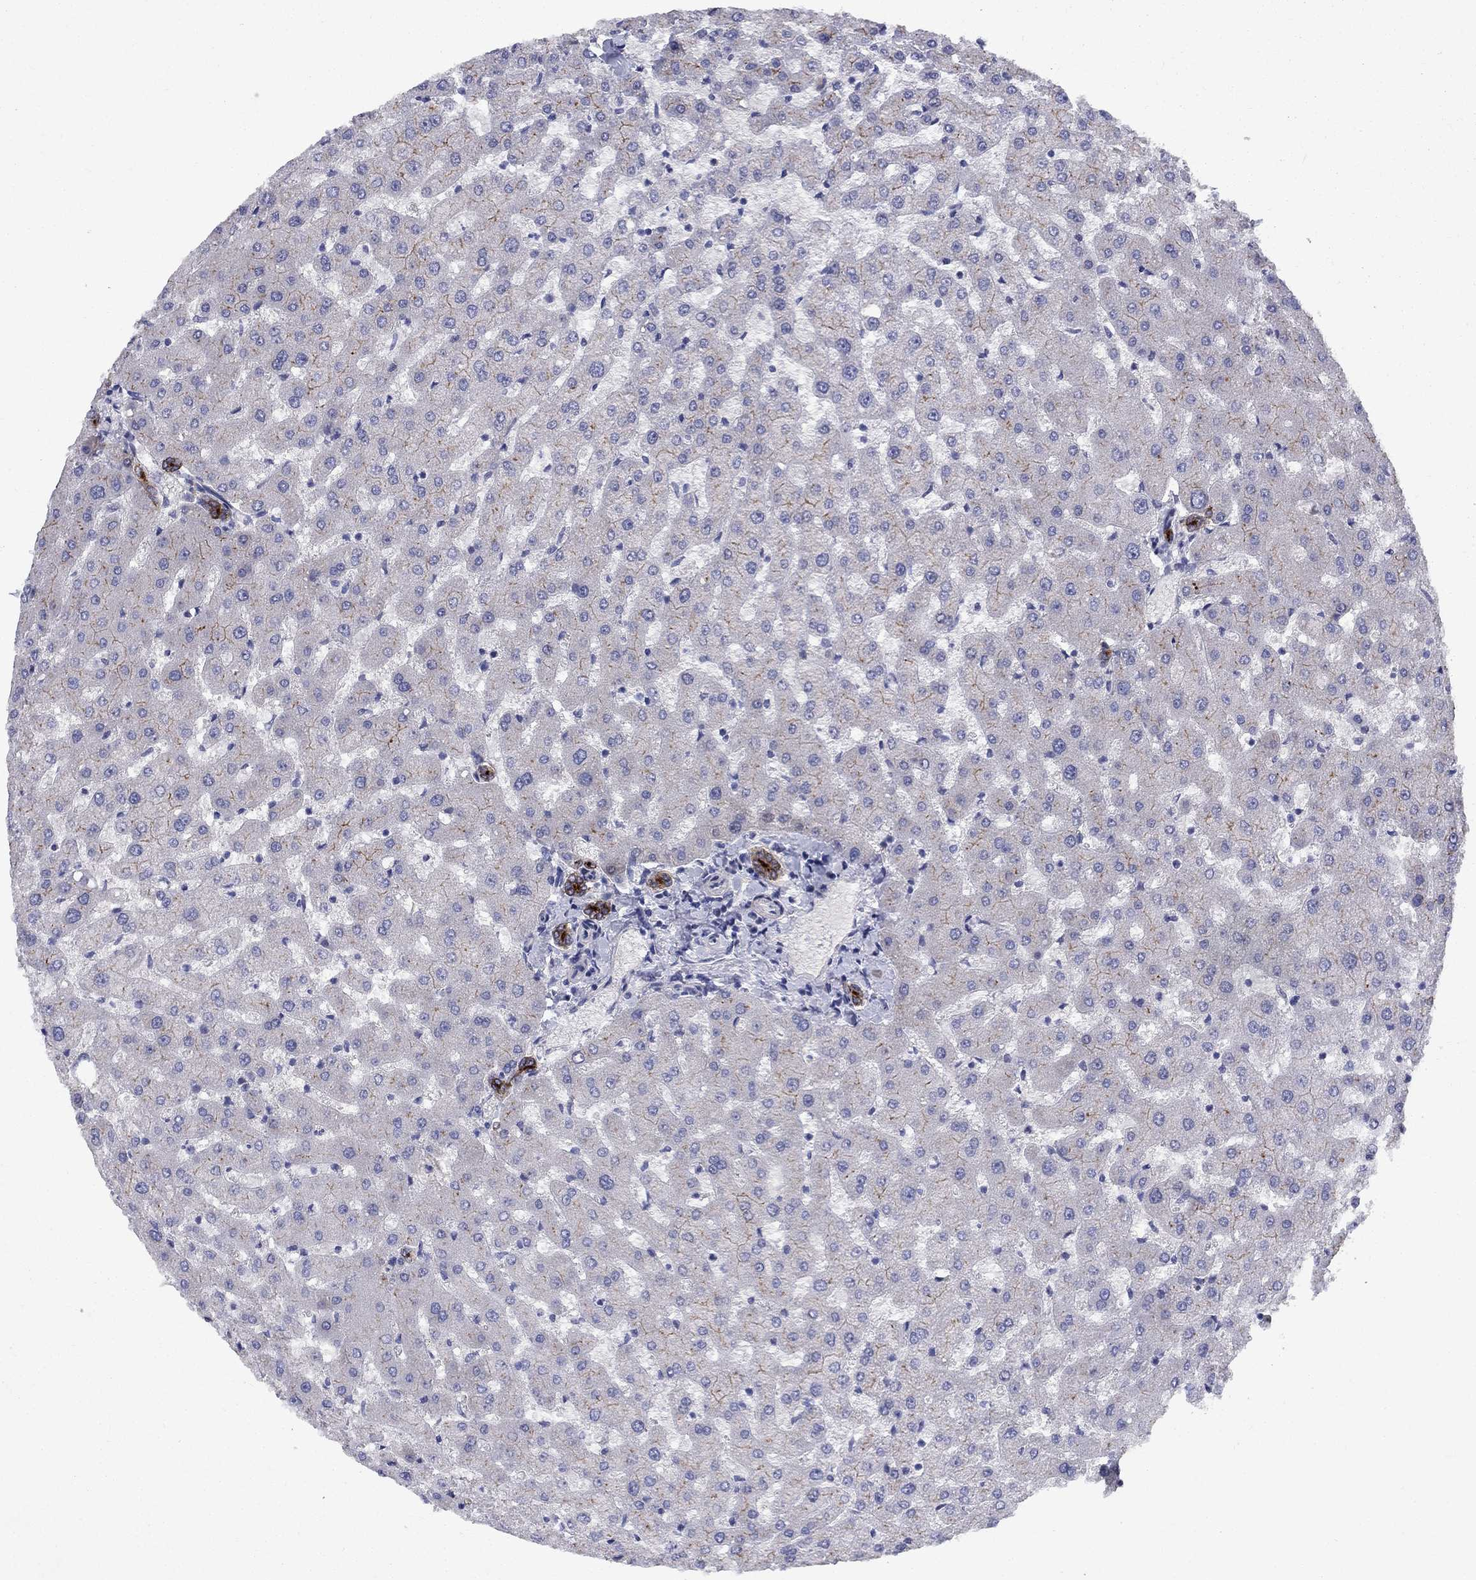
{"staining": {"intensity": "strong", "quantity": "25%-75%", "location": "cytoplasmic/membranous"}, "tissue": "liver", "cell_type": "Cholangiocytes", "image_type": "normal", "snomed": [{"axis": "morphology", "description": "Normal tissue, NOS"}, {"axis": "topography", "description": "Liver"}], "caption": "Immunohistochemical staining of unremarkable human liver reveals 25%-75% levels of strong cytoplasmic/membranous protein expression in about 25%-75% of cholangiocytes.", "gene": "SLC1A1", "patient": {"sex": "female", "age": 50}}